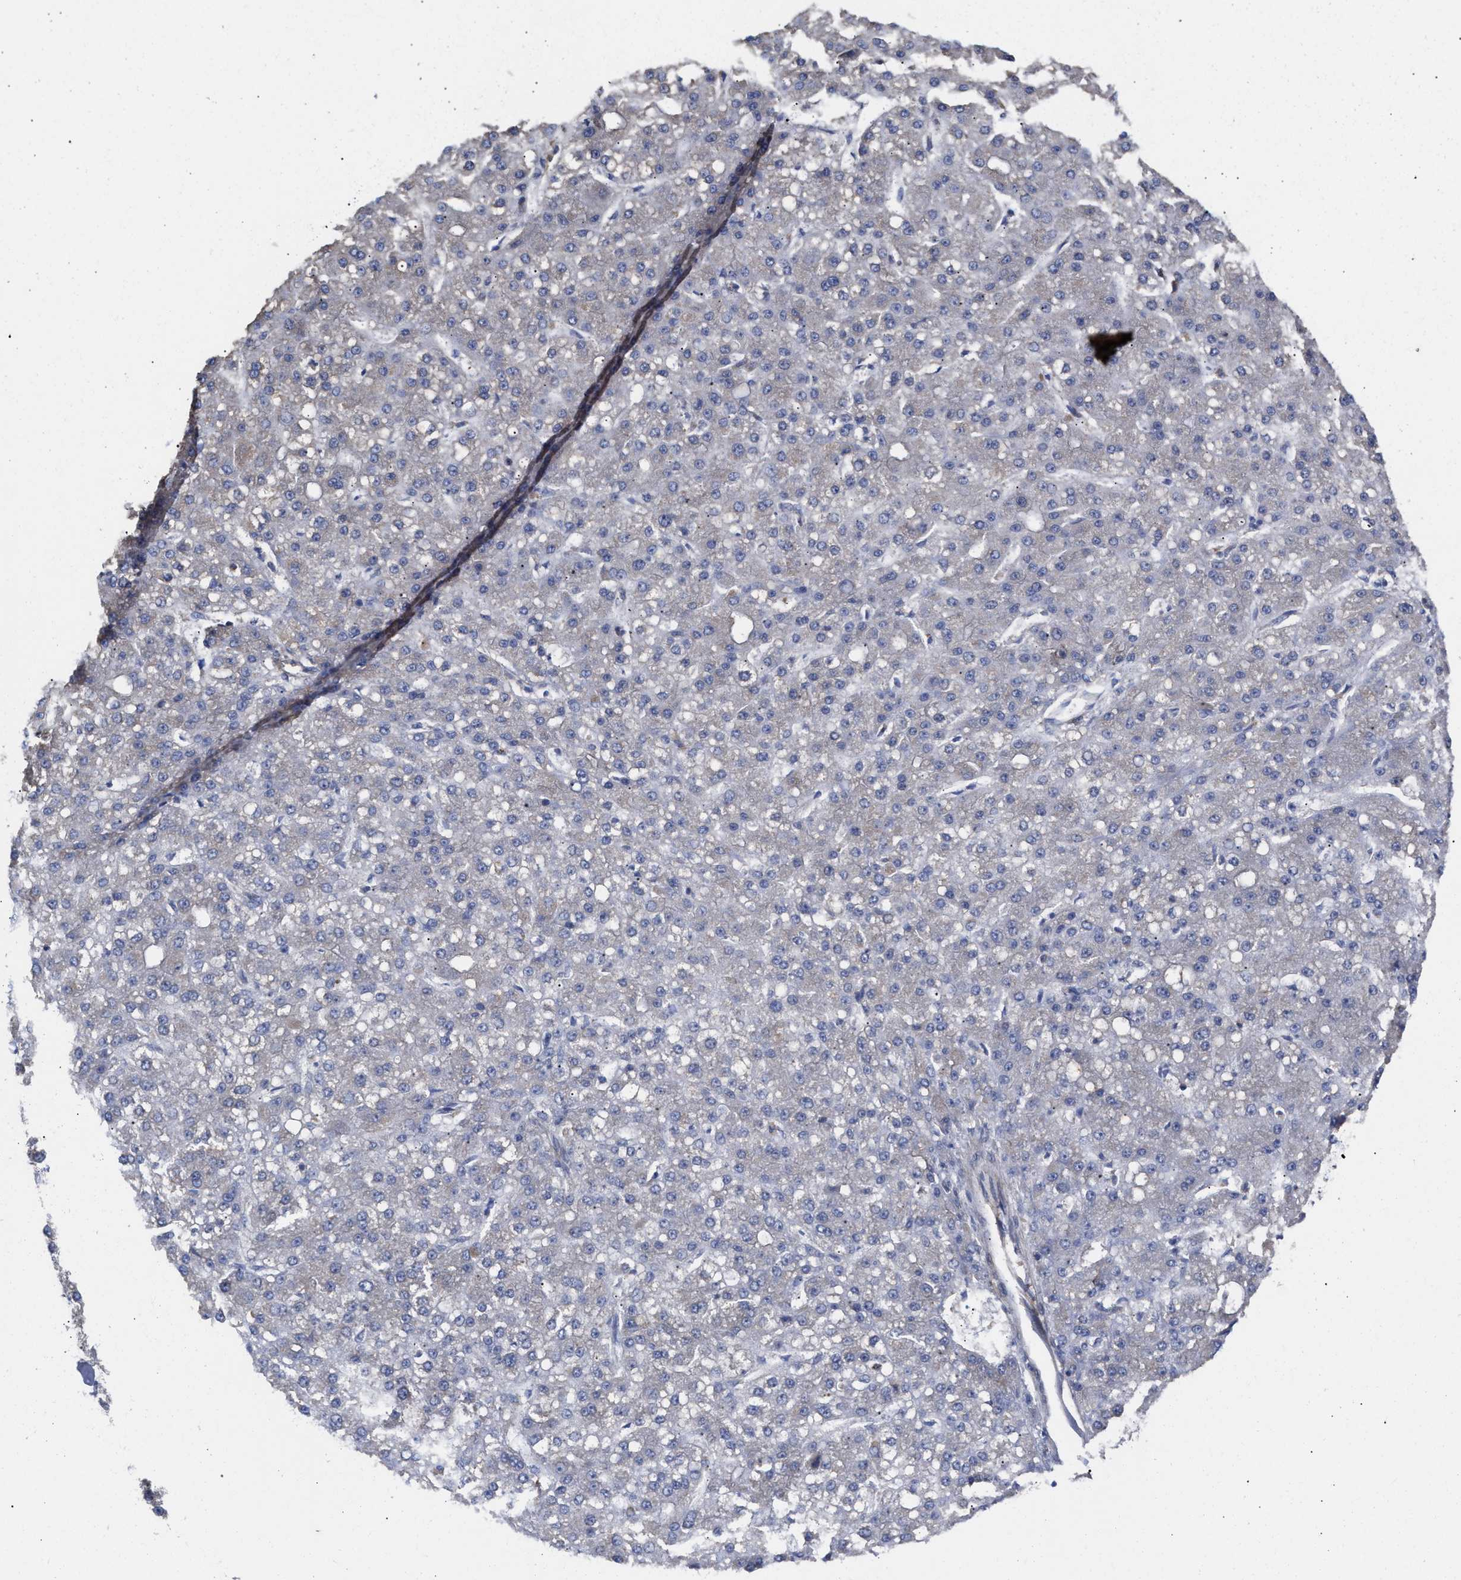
{"staining": {"intensity": "negative", "quantity": "none", "location": "none"}, "tissue": "liver cancer", "cell_type": "Tumor cells", "image_type": "cancer", "snomed": [{"axis": "morphology", "description": "Carcinoma, Hepatocellular, NOS"}, {"axis": "topography", "description": "Liver"}], "caption": "Hepatocellular carcinoma (liver) was stained to show a protein in brown. There is no significant staining in tumor cells.", "gene": "HS3ST5", "patient": {"sex": "male", "age": 67}}